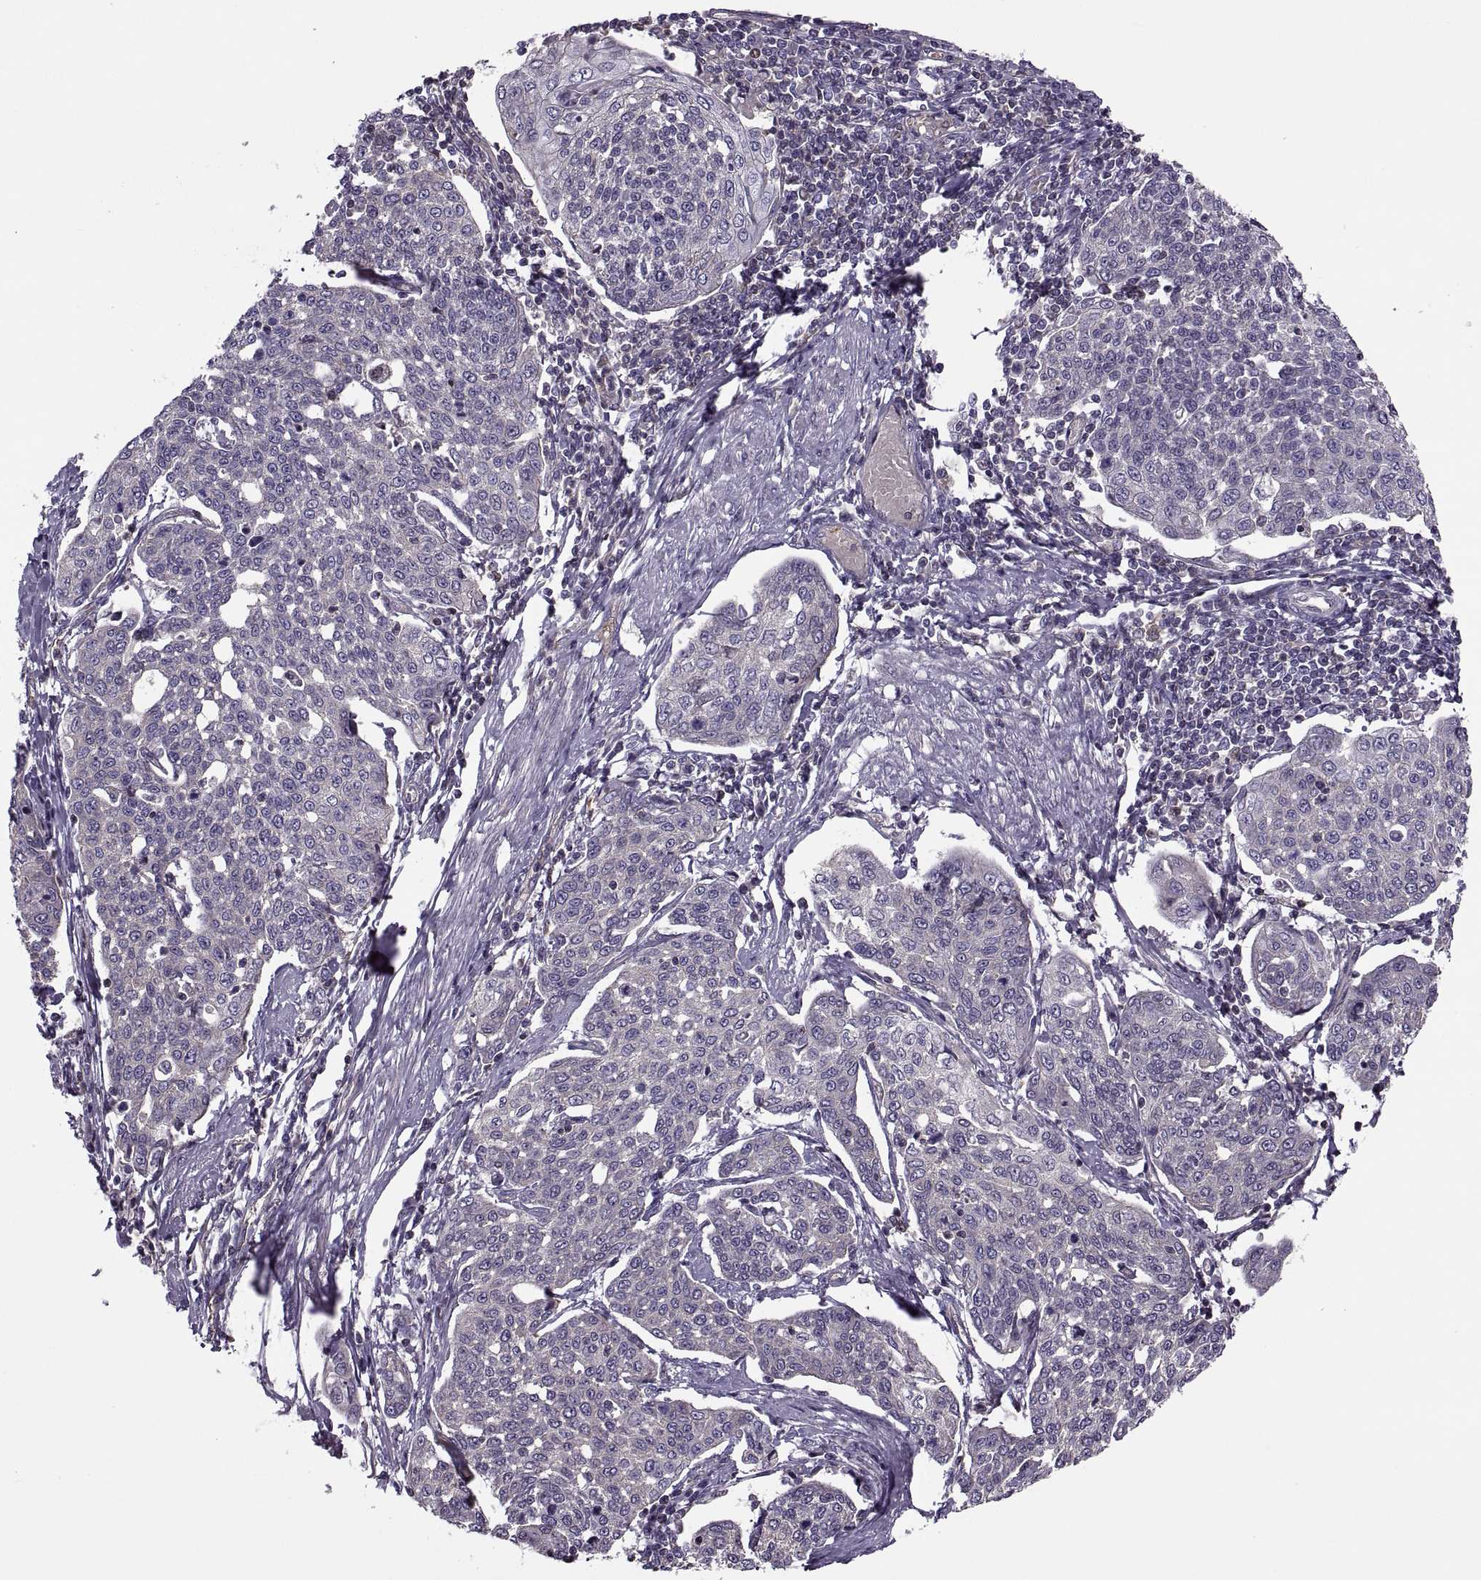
{"staining": {"intensity": "negative", "quantity": "none", "location": "none"}, "tissue": "cervical cancer", "cell_type": "Tumor cells", "image_type": "cancer", "snomed": [{"axis": "morphology", "description": "Squamous cell carcinoma, NOS"}, {"axis": "topography", "description": "Cervix"}], "caption": "The IHC histopathology image has no significant positivity in tumor cells of cervical cancer tissue.", "gene": "SLC2A3", "patient": {"sex": "female", "age": 34}}